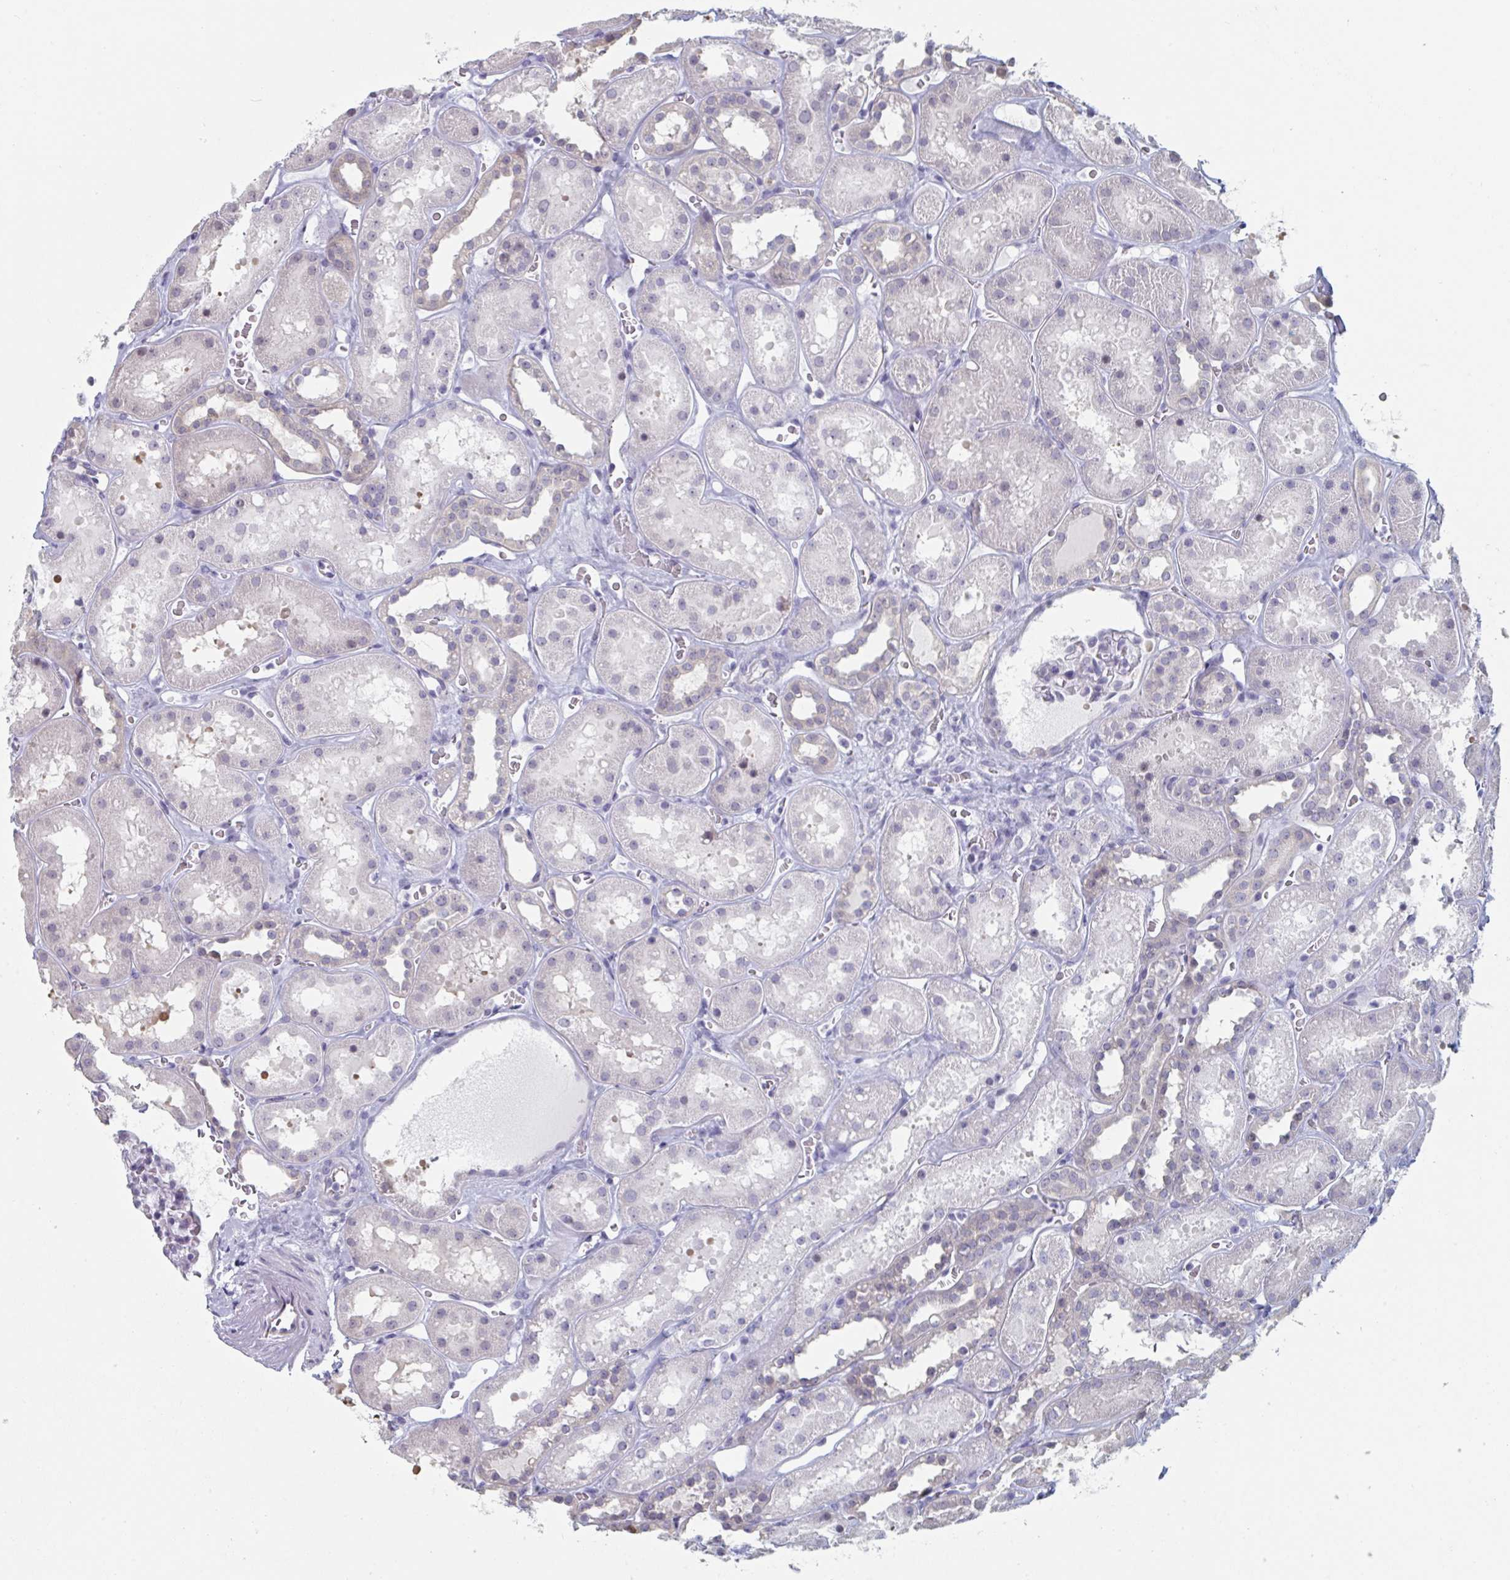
{"staining": {"intensity": "negative", "quantity": "none", "location": "none"}, "tissue": "kidney", "cell_type": "Cells in glomeruli", "image_type": "normal", "snomed": [{"axis": "morphology", "description": "Normal tissue, NOS"}, {"axis": "topography", "description": "Kidney"}], "caption": "Immunohistochemistry (IHC) histopathology image of benign kidney: kidney stained with DAB (3,3'-diaminobenzidine) exhibits no significant protein positivity in cells in glomeruli. (DAB IHC with hematoxylin counter stain).", "gene": "FOXA1", "patient": {"sex": "female", "age": 41}}